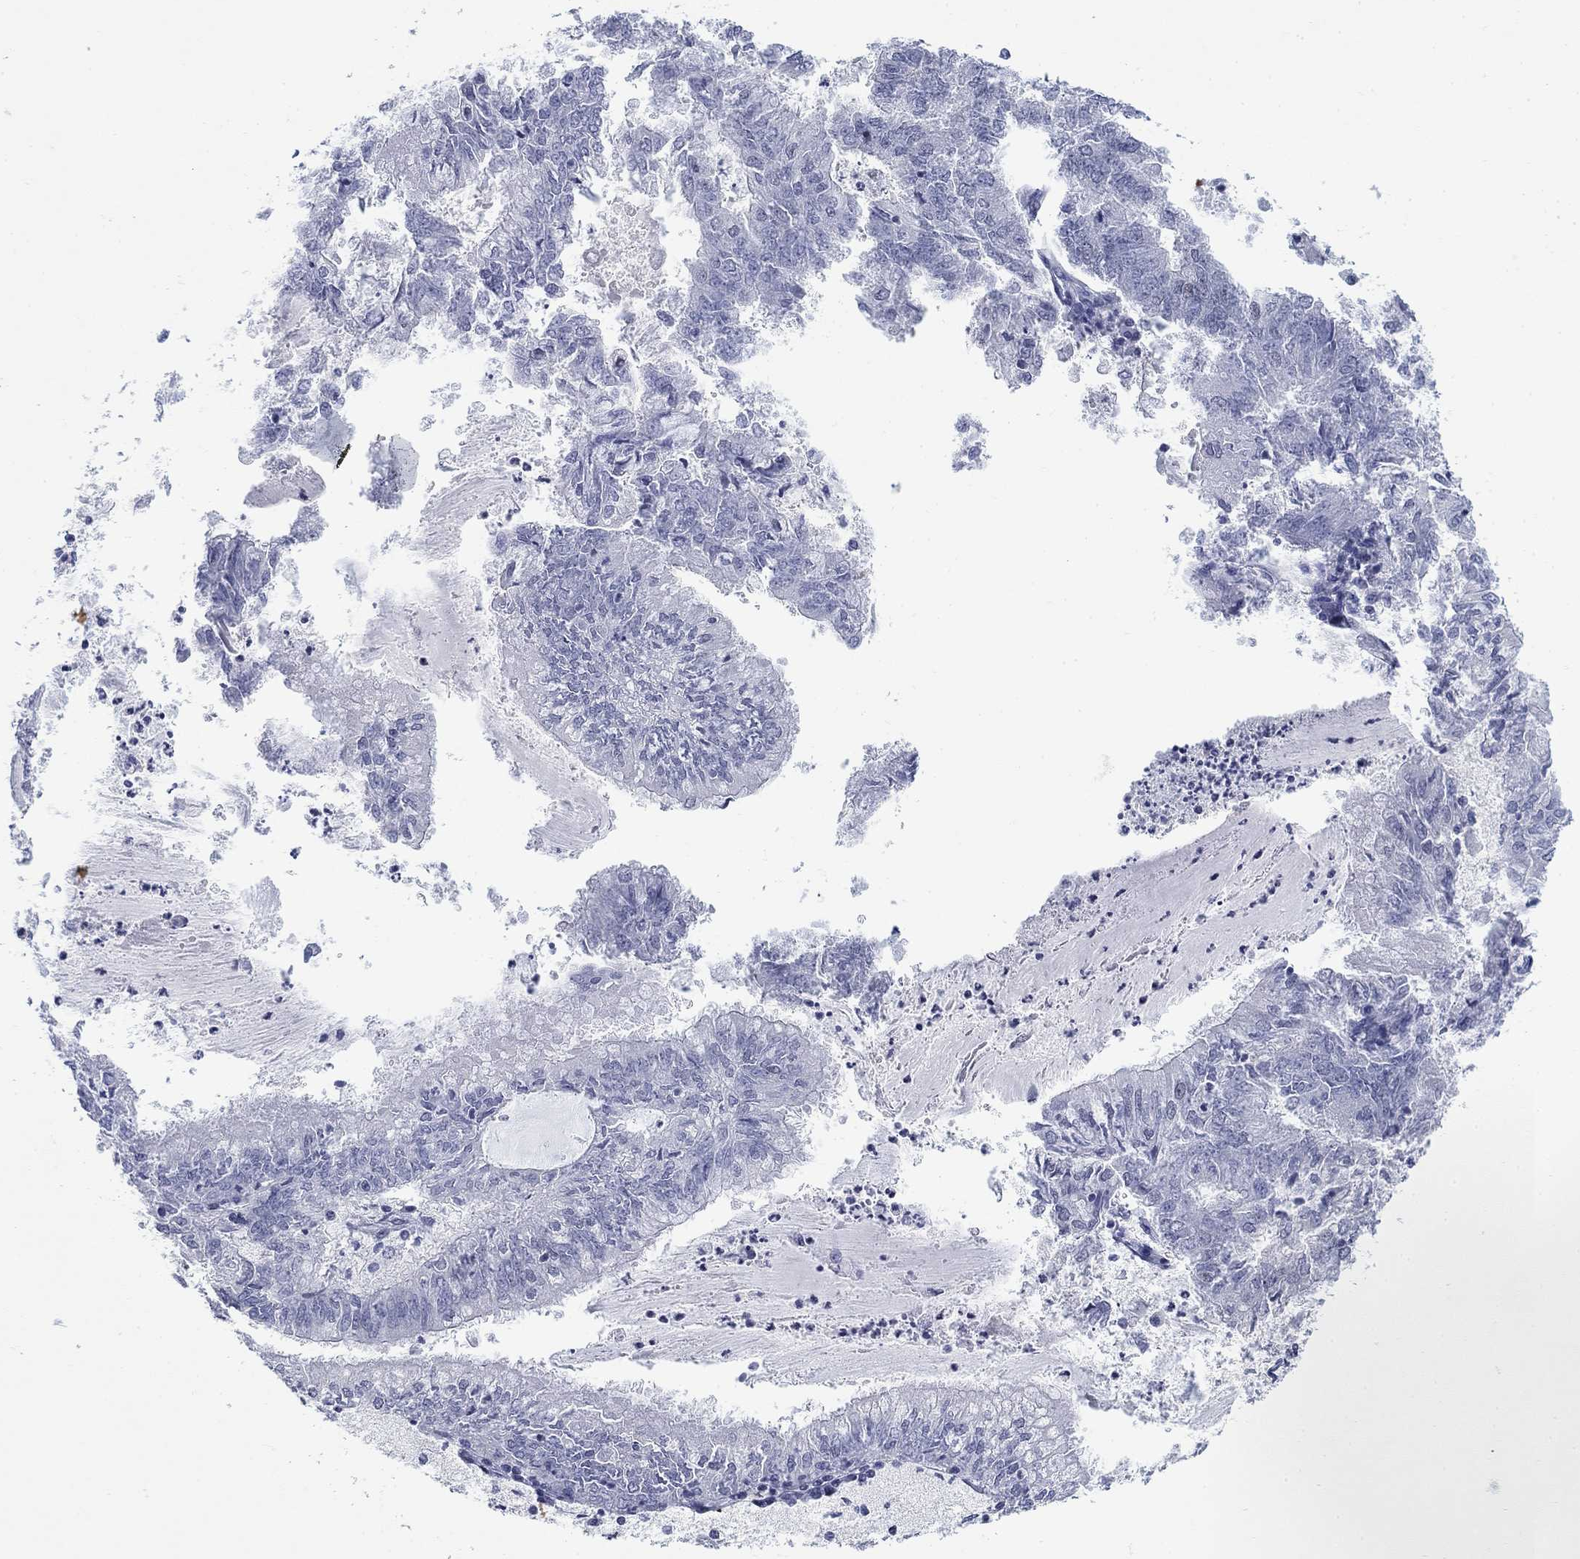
{"staining": {"intensity": "negative", "quantity": "none", "location": "none"}, "tissue": "endometrial cancer", "cell_type": "Tumor cells", "image_type": "cancer", "snomed": [{"axis": "morphology", "description": "Adenocarcinoma, NOS"}, {"axis": "topography", "description": "Endometrium"}], "caption": "Endometrial cancer (adenocarcinoma) stained for a protein using IHC demonstrates no staining tumor cells.", "gene": "NPAS3", "patient": {"sex": "female", "age": 57}}